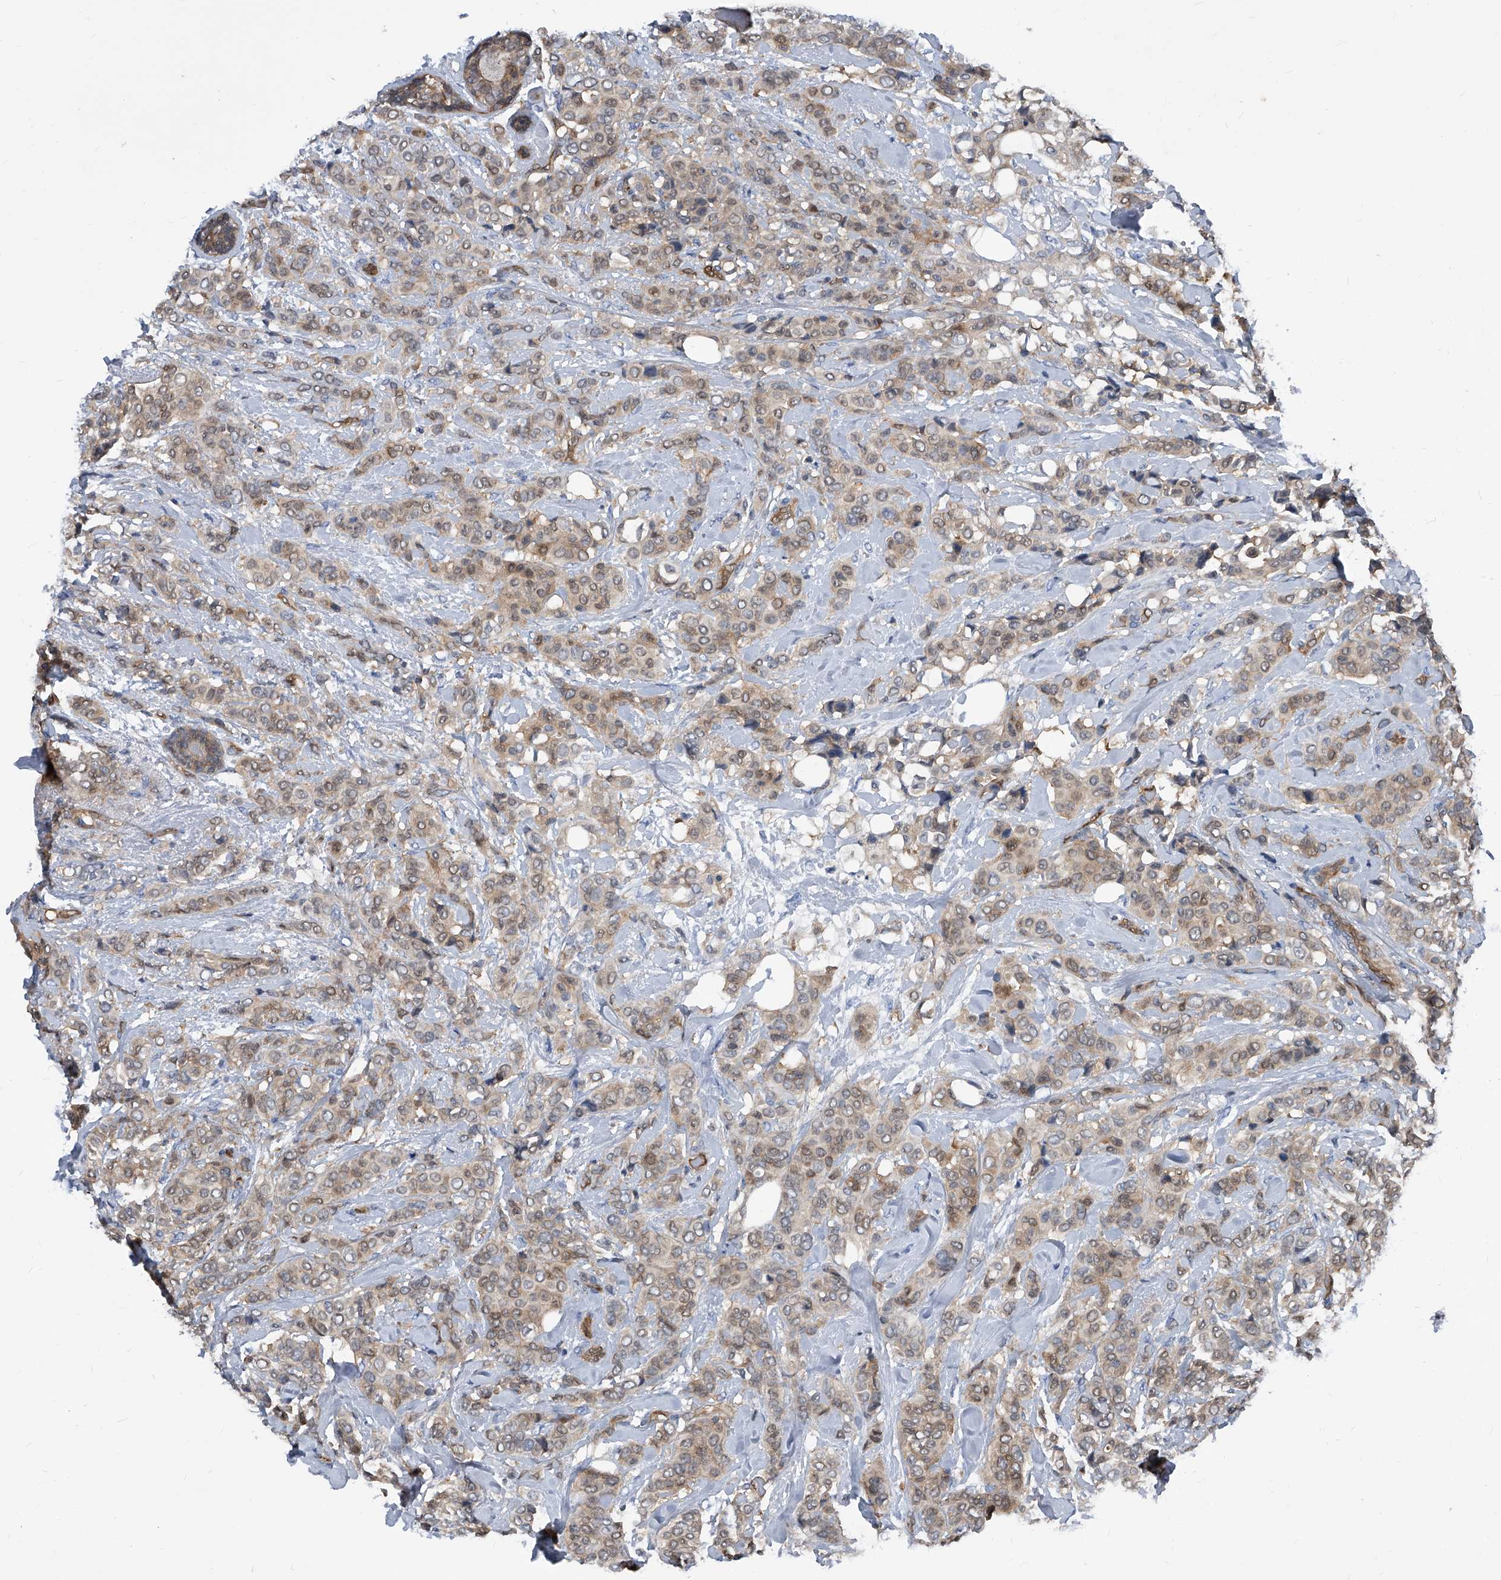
{"staining": {"intensity": "weak", "quantity": ">75%", "location": "cytoplasmic/membranous"}, "tissue": "breast cancer", "cell_type": "Tumor cells", "image_type": "cancer", "snomed": [{"axis": "morphology", "description": "Lobular carcinoma"}, {"axis": "topography", "description": "Breast"}], "caption": "Human breast lobular carcinoma stained with a protein marker reveals weak staining in tumor cells.", "gene": "MAP2K6", "patient": {"sex": "female", "age": 51}}